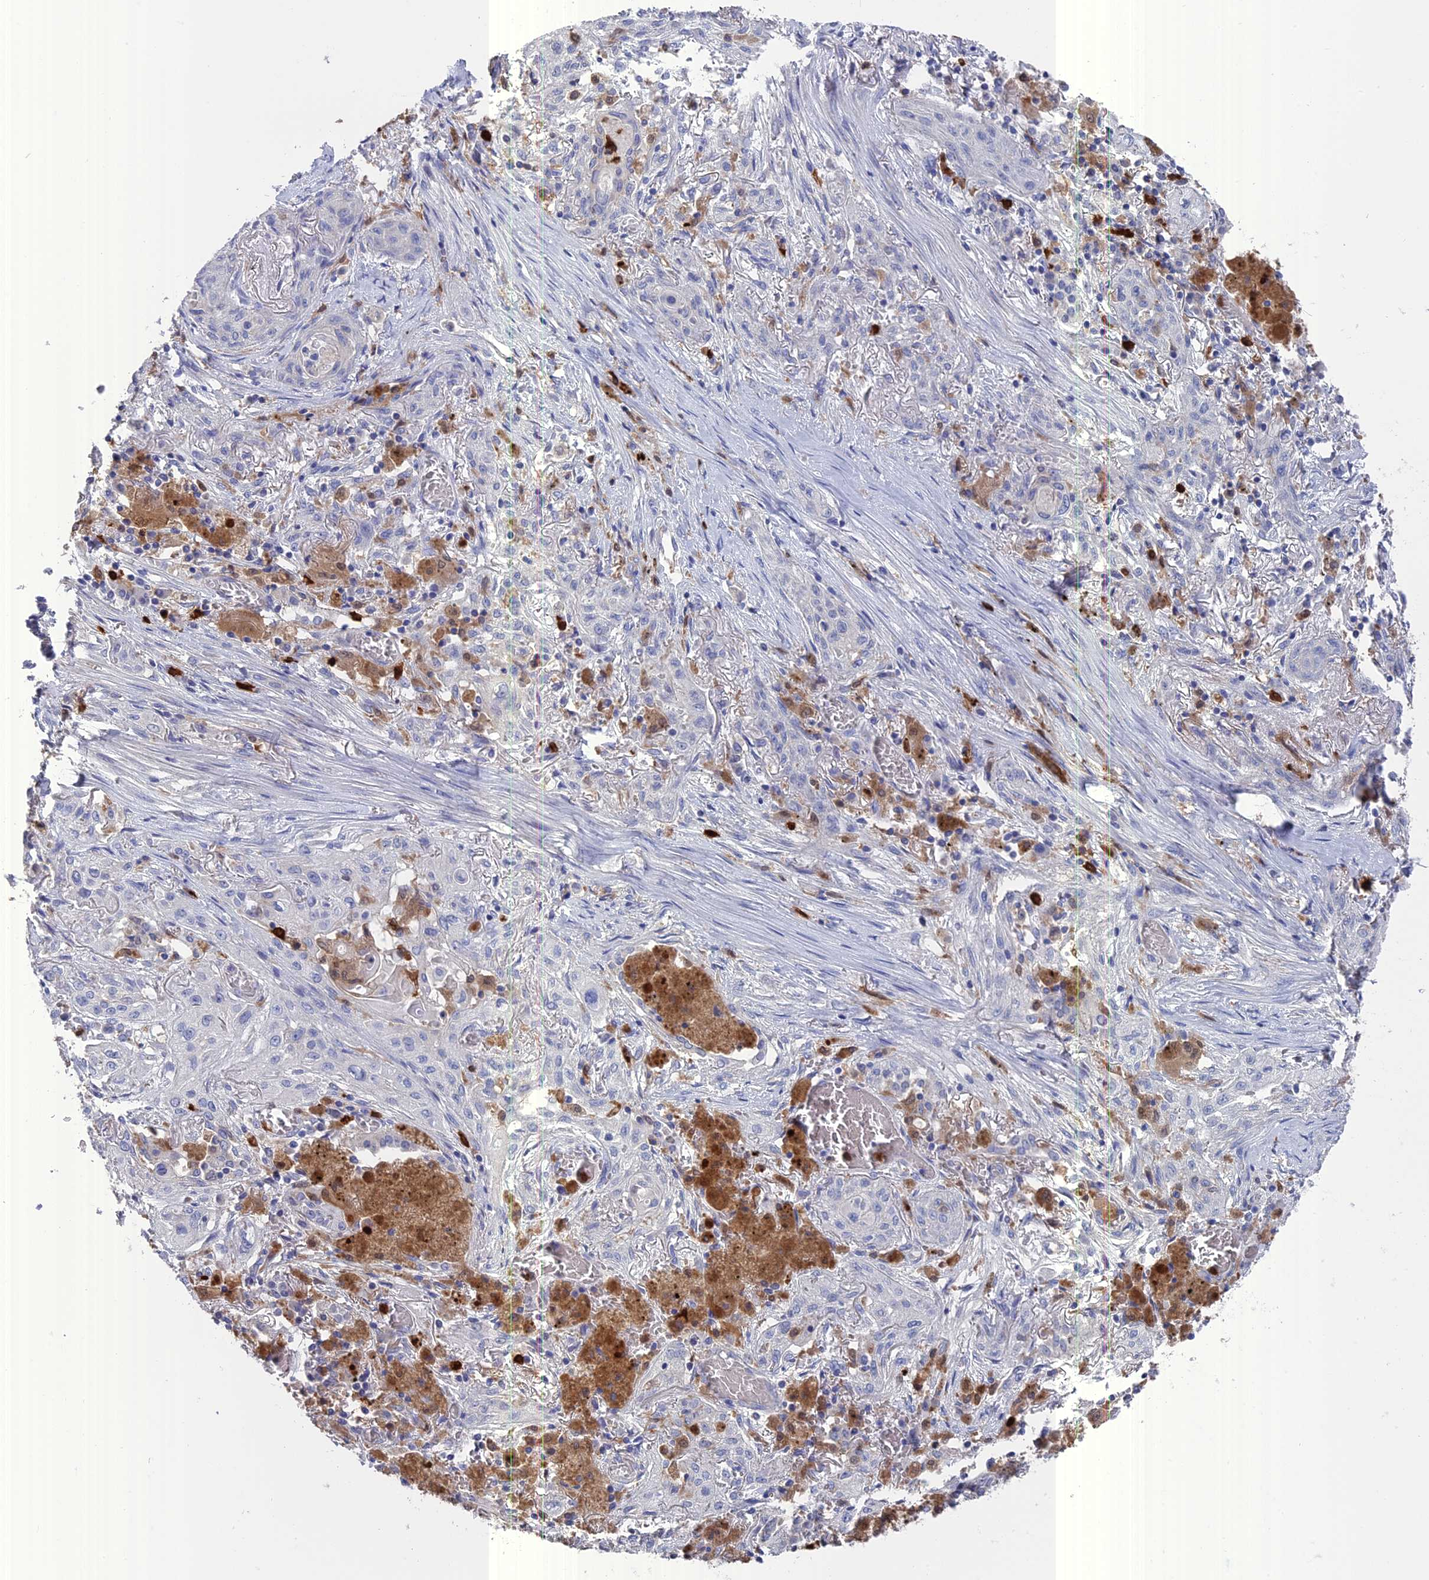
{"staining": {"intensity": "negative", "quantity": "none", "location": "none"}, "tissue": "lung cancer", "cell_type": "Tumor cells", "image_type": "cancer", "snomed": [{"axis": "morphology", "description": "Squamous cell carcinoma, NOS"}, {"axis": "topography", "description": "Lung"}], "caption": "Lung cancer (squamous cell carcinoma) stained for a protein using IHC shows no positivity tumor cells.", "gene": "NCF4", "patient": {"sex": "female", "age": 47}}